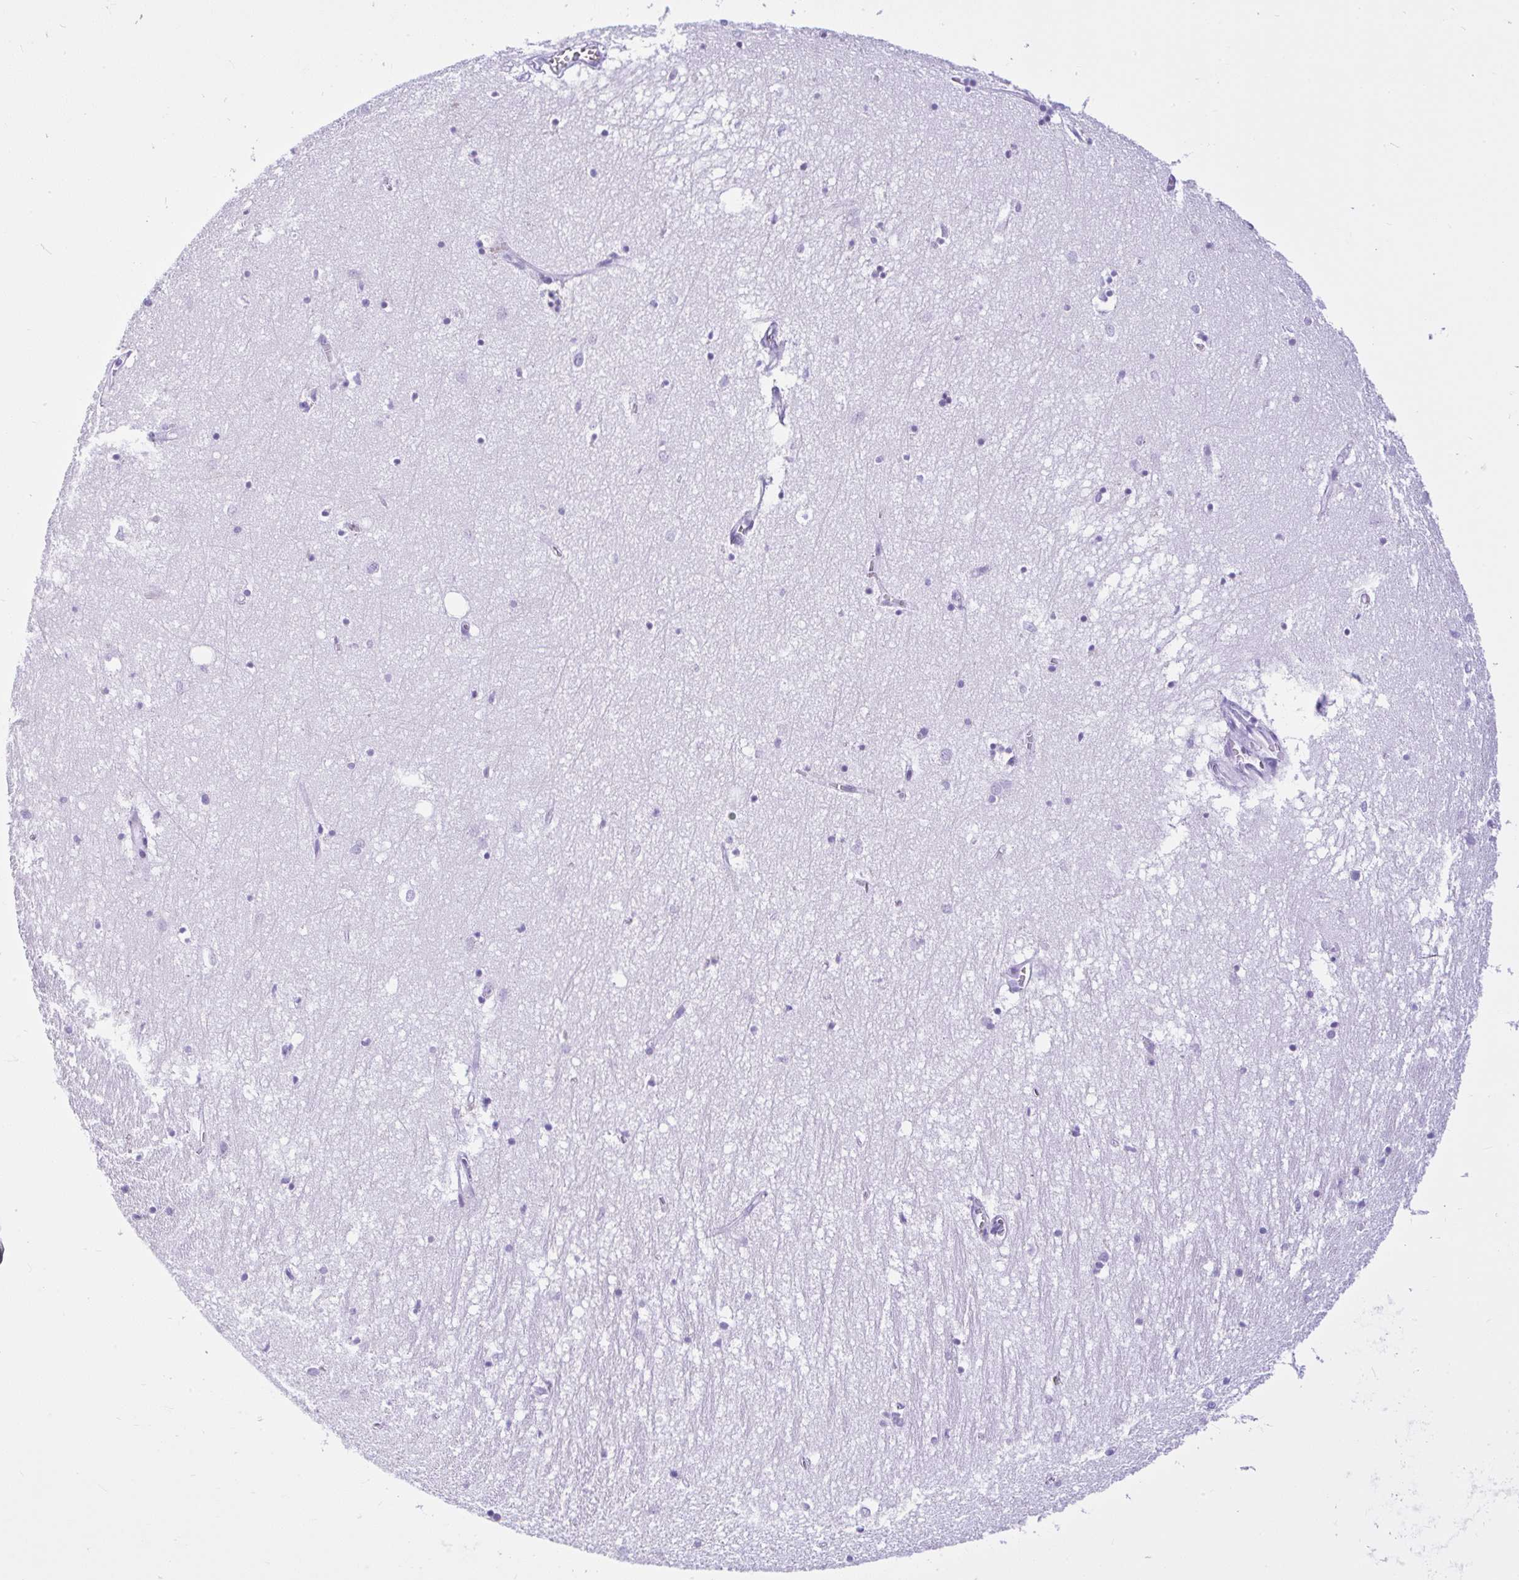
{"staining": {"intensity": "negative", "quantity": "none", "location": "none"}, "tissue": "hippocampus", "cell_type": "Glial cells", "image_type": "normal", "snomed": [{"axis": "morphology", "description": "Normal tissue, NOS"}, {"axis": "topography", "description": "Hippocampus"}], "caption": "Glial cells are negative for brown protein staining in unremarkable hippocampus.", "gene": "KRT27", "patient": {"sex": "female", "age": 64}}